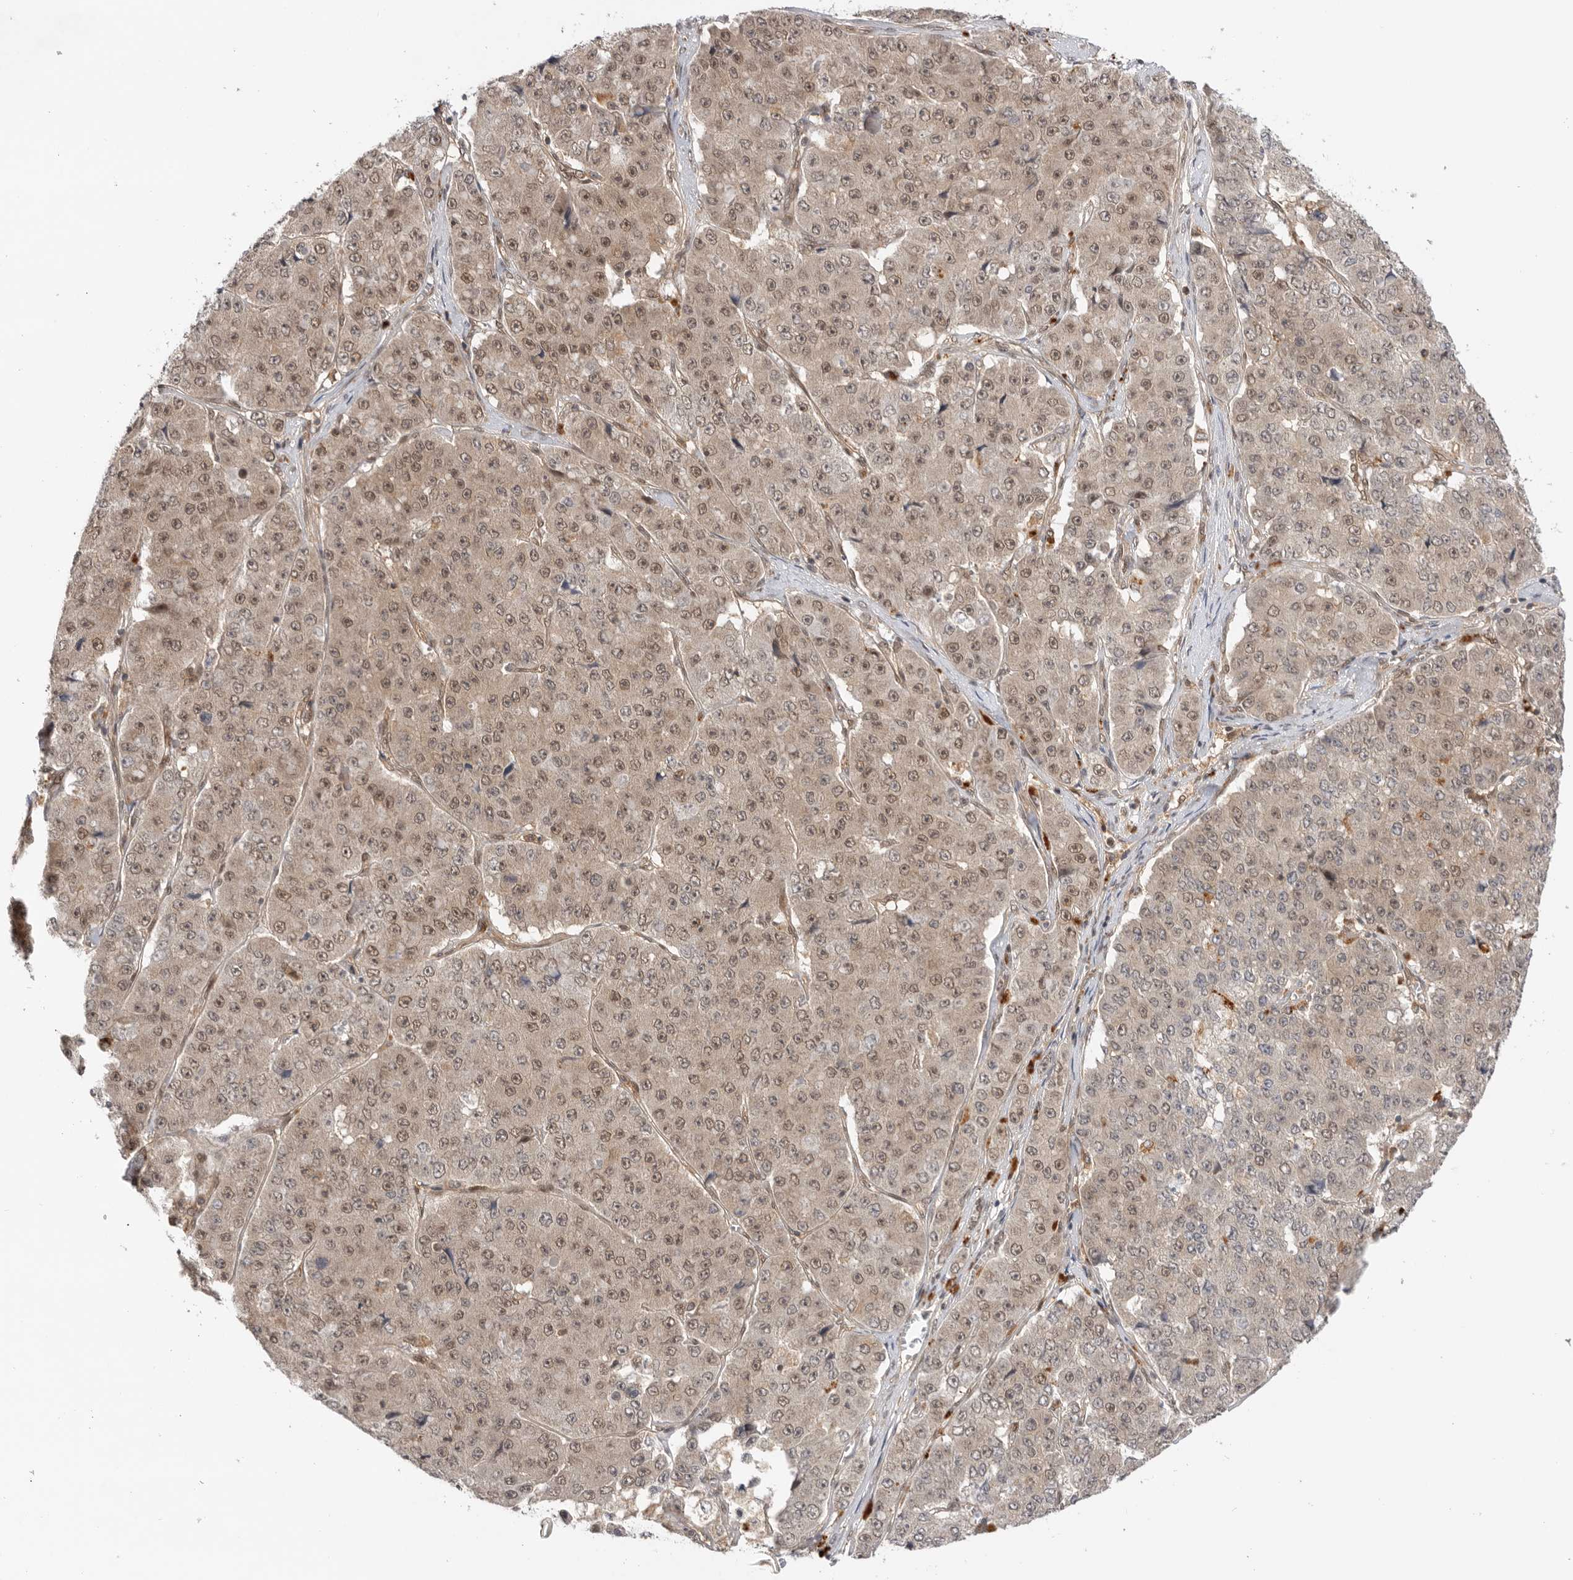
{"staining": {"intensity": "weak", "quantity": ">75%", "location": "cytoplasmic/membranous,nuclear"}, "tissue": "pancreatic cancer", "cell_type": "Tumor cells", "image_type": "cancer", "snomed": [{"axis": "morphology", "description": "Adenocarcinoma, NOS"}, {"axis": "topography", "description": "Pancreas"}], "caption": "IHC image of neoplastic tissue: human pancreatic cancer stained using immunohistochemistry reveals low levels of weak protein expression localized specifically in the cytoplasmic/membranous and nuclear of tumor cells, appearing as a cytoplasmic/membranous and nuclear brown color.", "gene": "DCAF8", "patient": {"sex": "male", "age": 50}}